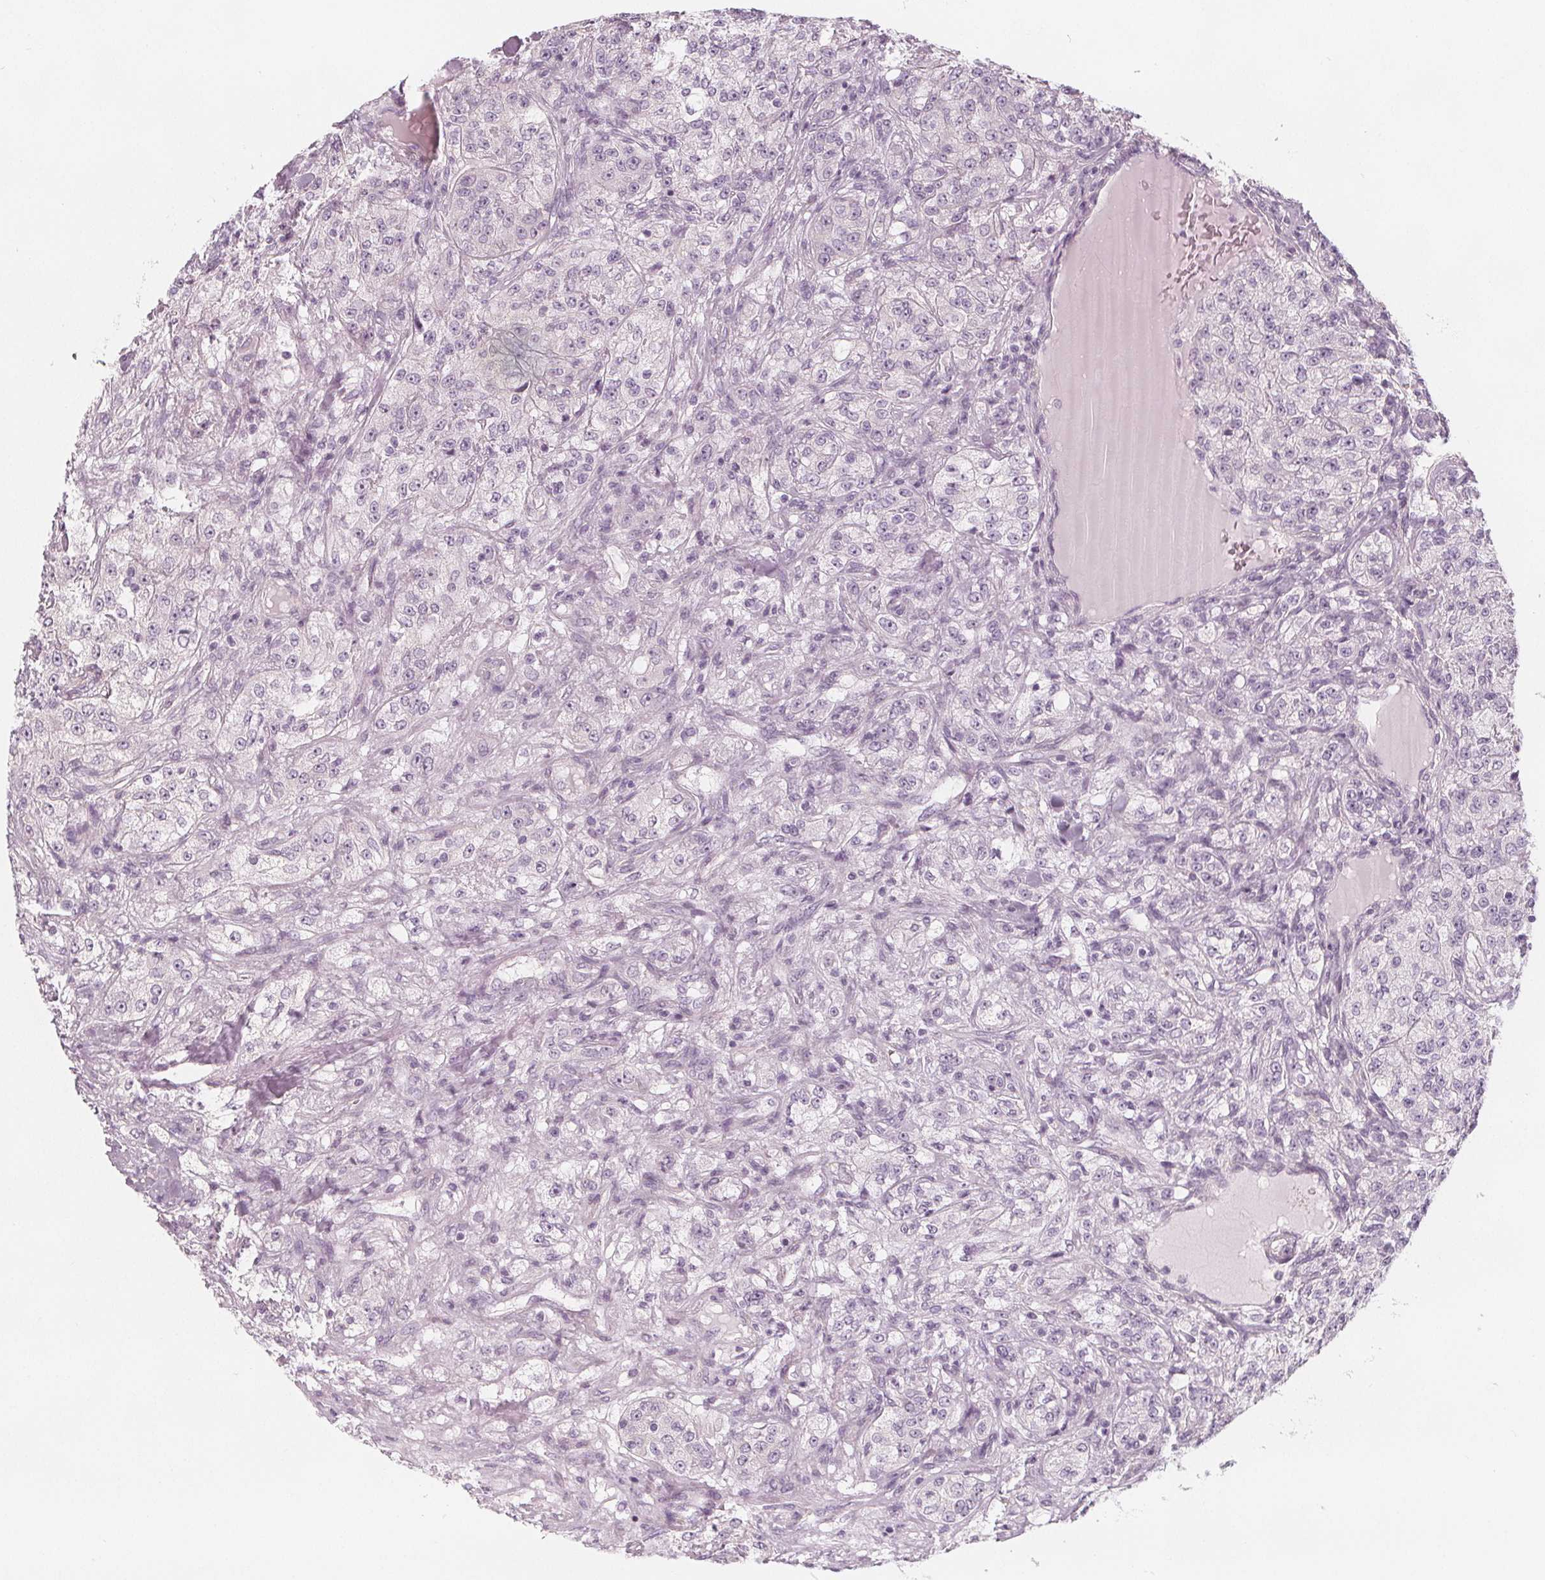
{"staining": {"intensity": "negative", "quantity": "none", "location": "none"}, "tissue": "renal cancer", "cell_type": "Tumor cells", "image_type": "cancer", "snomed": [{"axis": "morphology", "description": "Adenocarcinoma, NOS"}, {"axis": "topography", "description": "Kidney"}], "caption": "Immunohistochemistry image of renal cancer stained for a protein (brown), which reveals no expression in tumor cells. (DAB (3,3'-diaminobenzidine) immunohistochemistry (IHC), high magnification).", "gene": "MAP1A", "patient": {"sex": "female", "age": 63}}